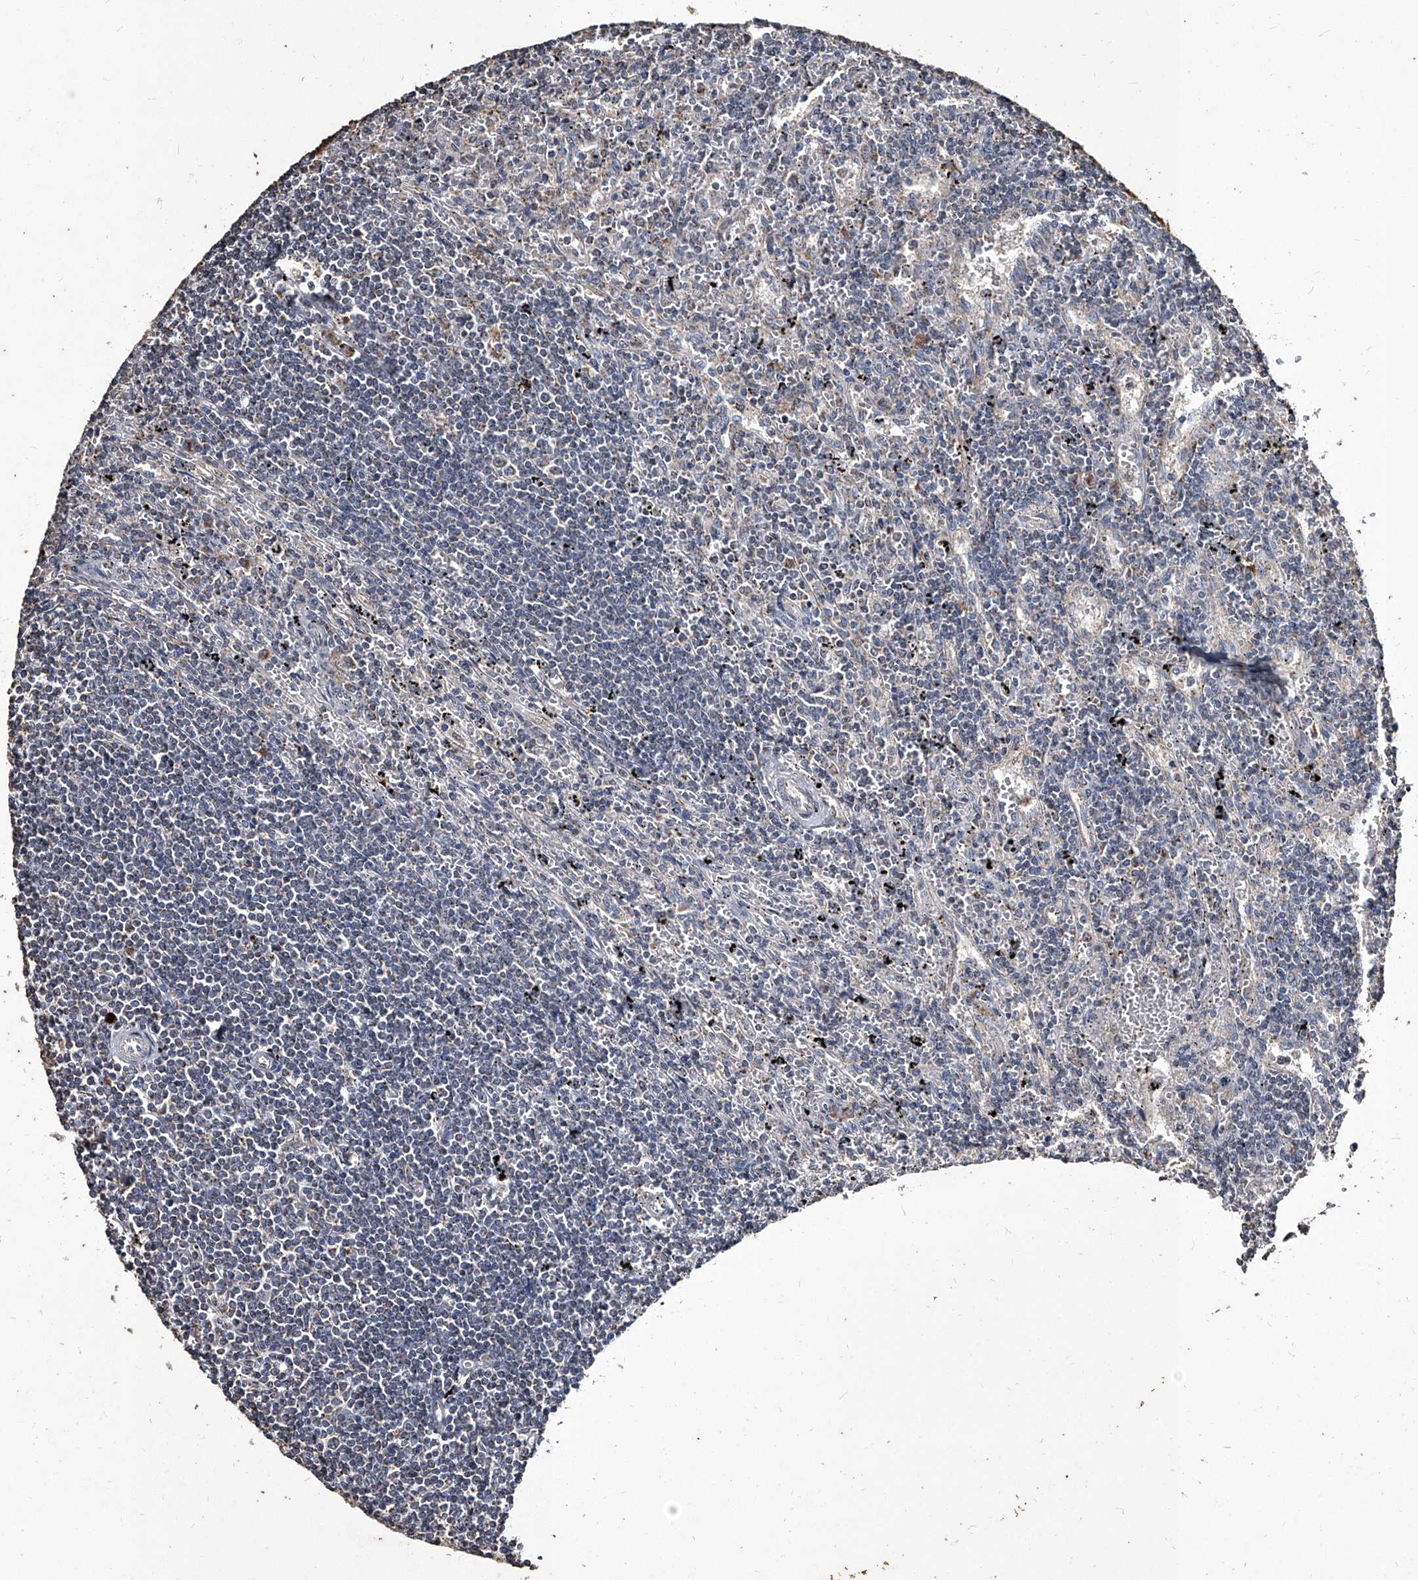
{"staining": {"intensity": "negative", "quantity": "none", "location": "none"}, "tissue": "lymphoma", "cell_type": "Tumor cells", "image_type": "cancer", "snomed": [{"axis": "morphology", "description": "Malignant lymphoma, non-Hodgkin's type, Low grade"}, {"axis": "topography", "description": "Spleen"}], "caption": "This is a micrograph of immunohistochemistry staining of lymphoma, which shows no positivity in tumor cells. (Stains: DAB immunohistochemistry (IHC) with hematoxylin counter stain, Microscopy: brightfield microscopy at high magnification).", "gene": "GPR183", "patient": {"sex": "male", "age": 76}}